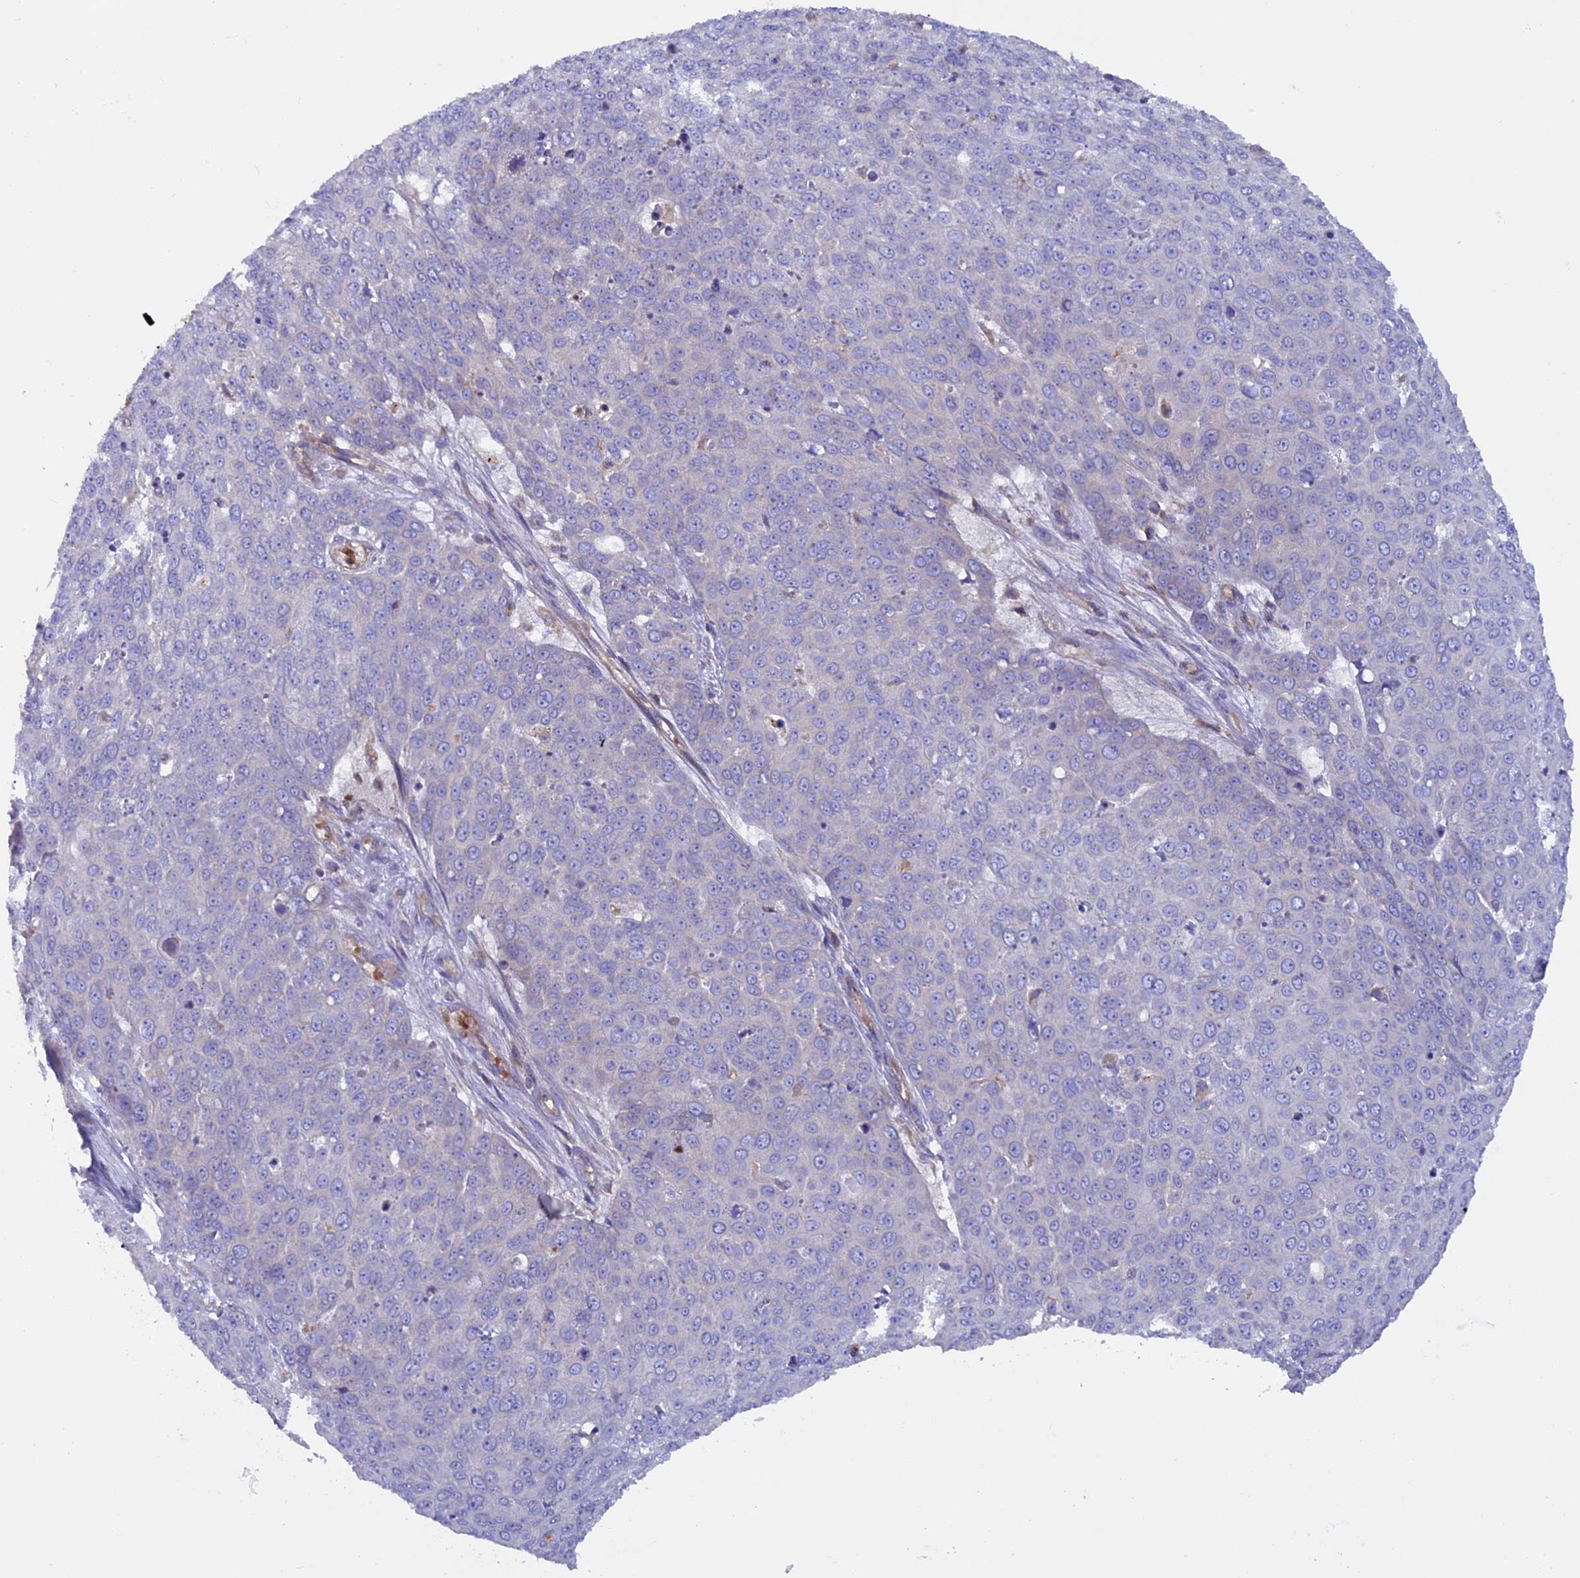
{"staining": {"intensity": "negative", "quantity": "none", "location": "none"}, "tissue": "skin cancer", "cell_type": "Tumor cells", "image_type": "cancer", "snomed": [{"axis": "morphology", "description": "Squamous cell carcinoma, NOS"}, {"axis": "topography", "description": "Skin"}], "caption": "Immunohistochemistry image of neoplastic tissue: human squamous cell carcinoma (skin) stained with DAB (3,3'-diaminobenzidine) exhibits no significant protein positivity in tumor cells.", "gene": "DUS3L", "patient": {"sex": "male", "age": 71}}